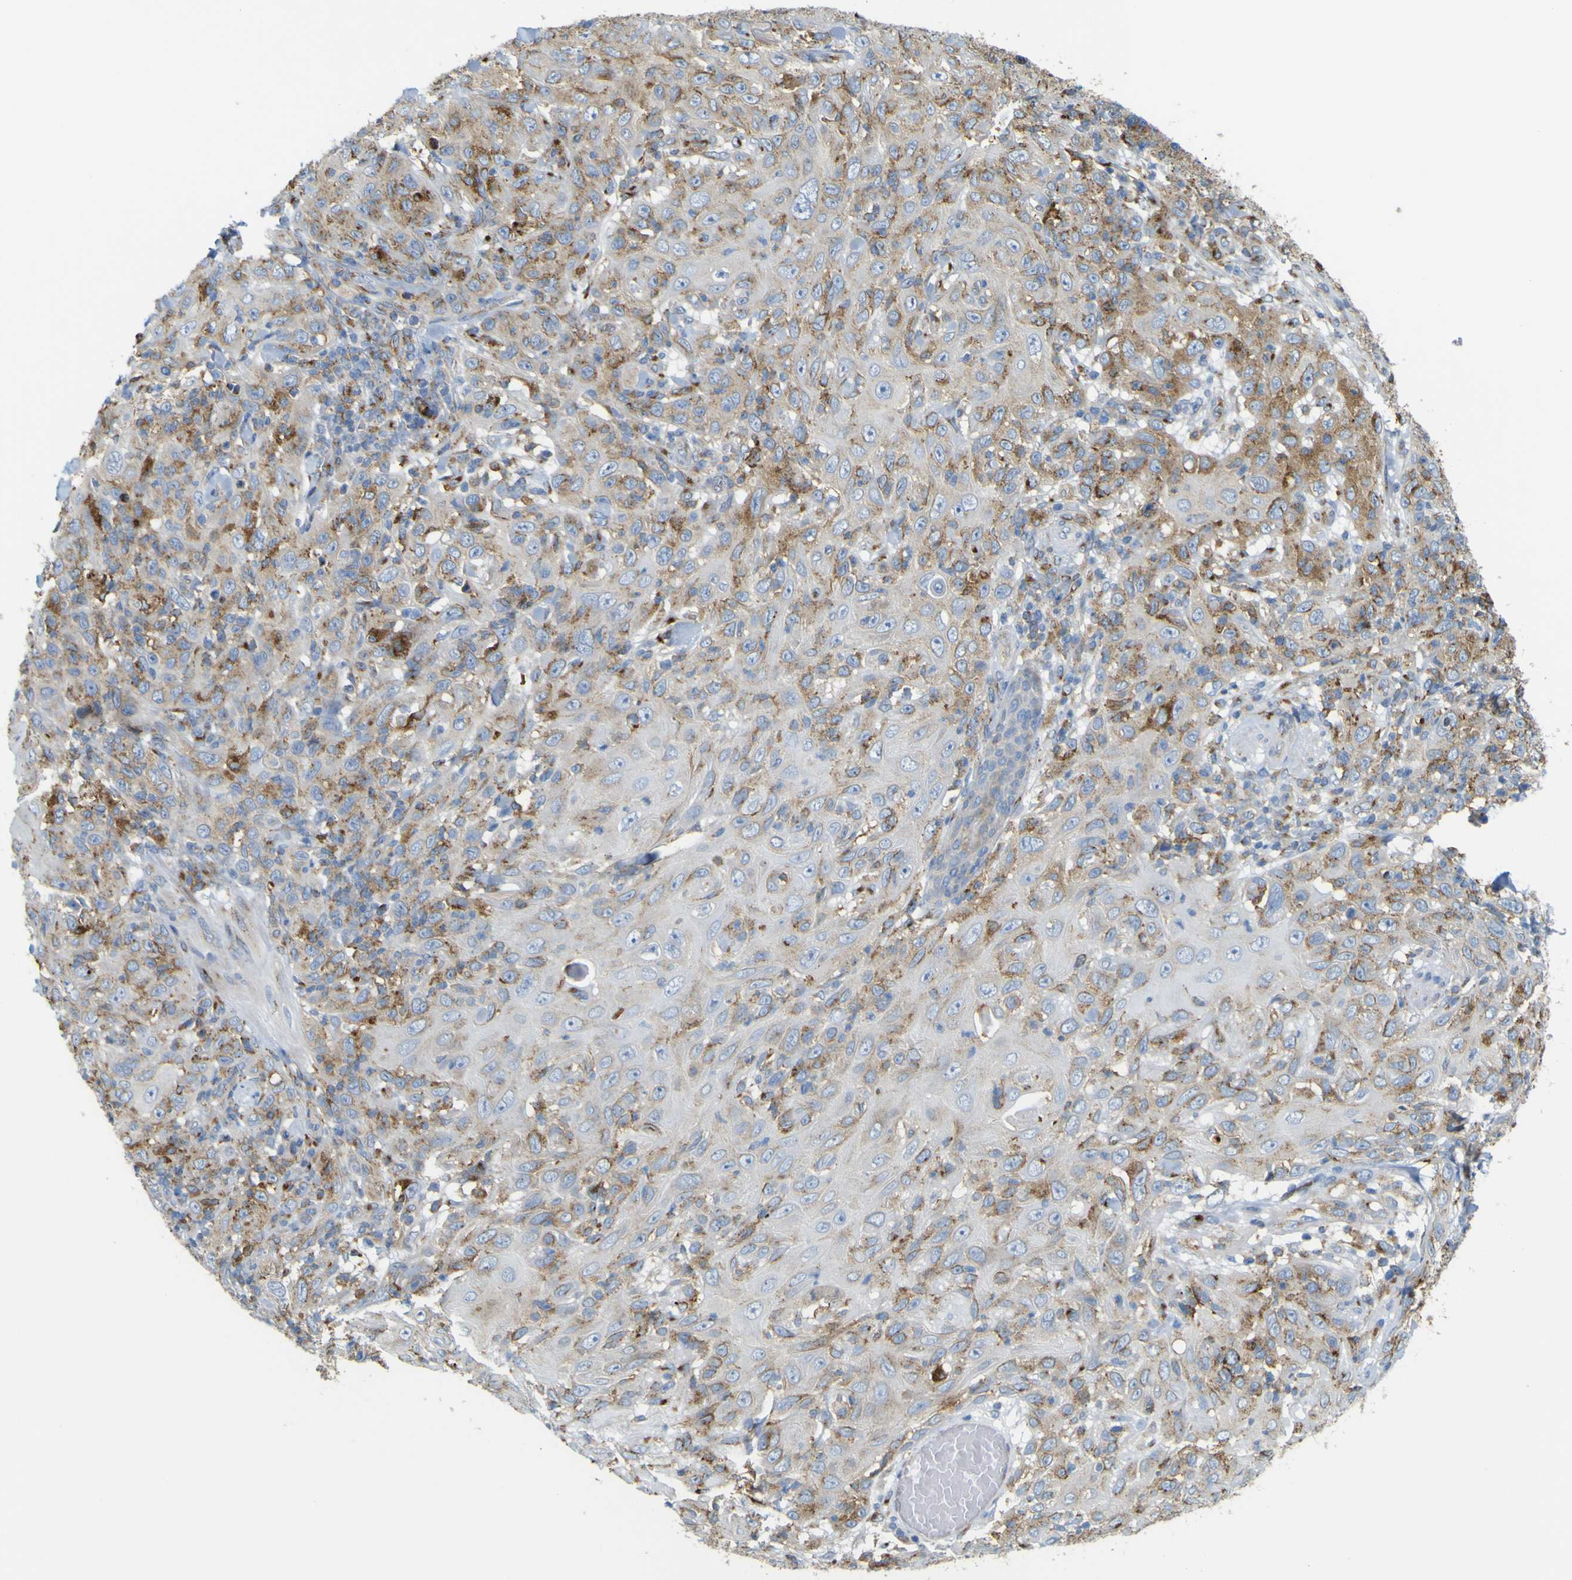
{"staining": {"intensity": "moderate", "quantity": "25%-75%", "location": "cytoplasmic/membranous"}, "tissue": "skin cancer", "cell_type": "Tumor cells", "image_type": "cancer", "snomed": [{"axis": "morphology", "description": "Squamous cell carcinoma, NOS"}, {"axis": "topography", "description": "Skin"}], "caption": "Tumor cells reveal medium levels of moderate cytoplasmic/membranous expression in approximately 25%-75% of cells in human squamous cell carcinoma (skin).", "gene": "IGF2R", "patient": {"sex": "female", "age": 88}}